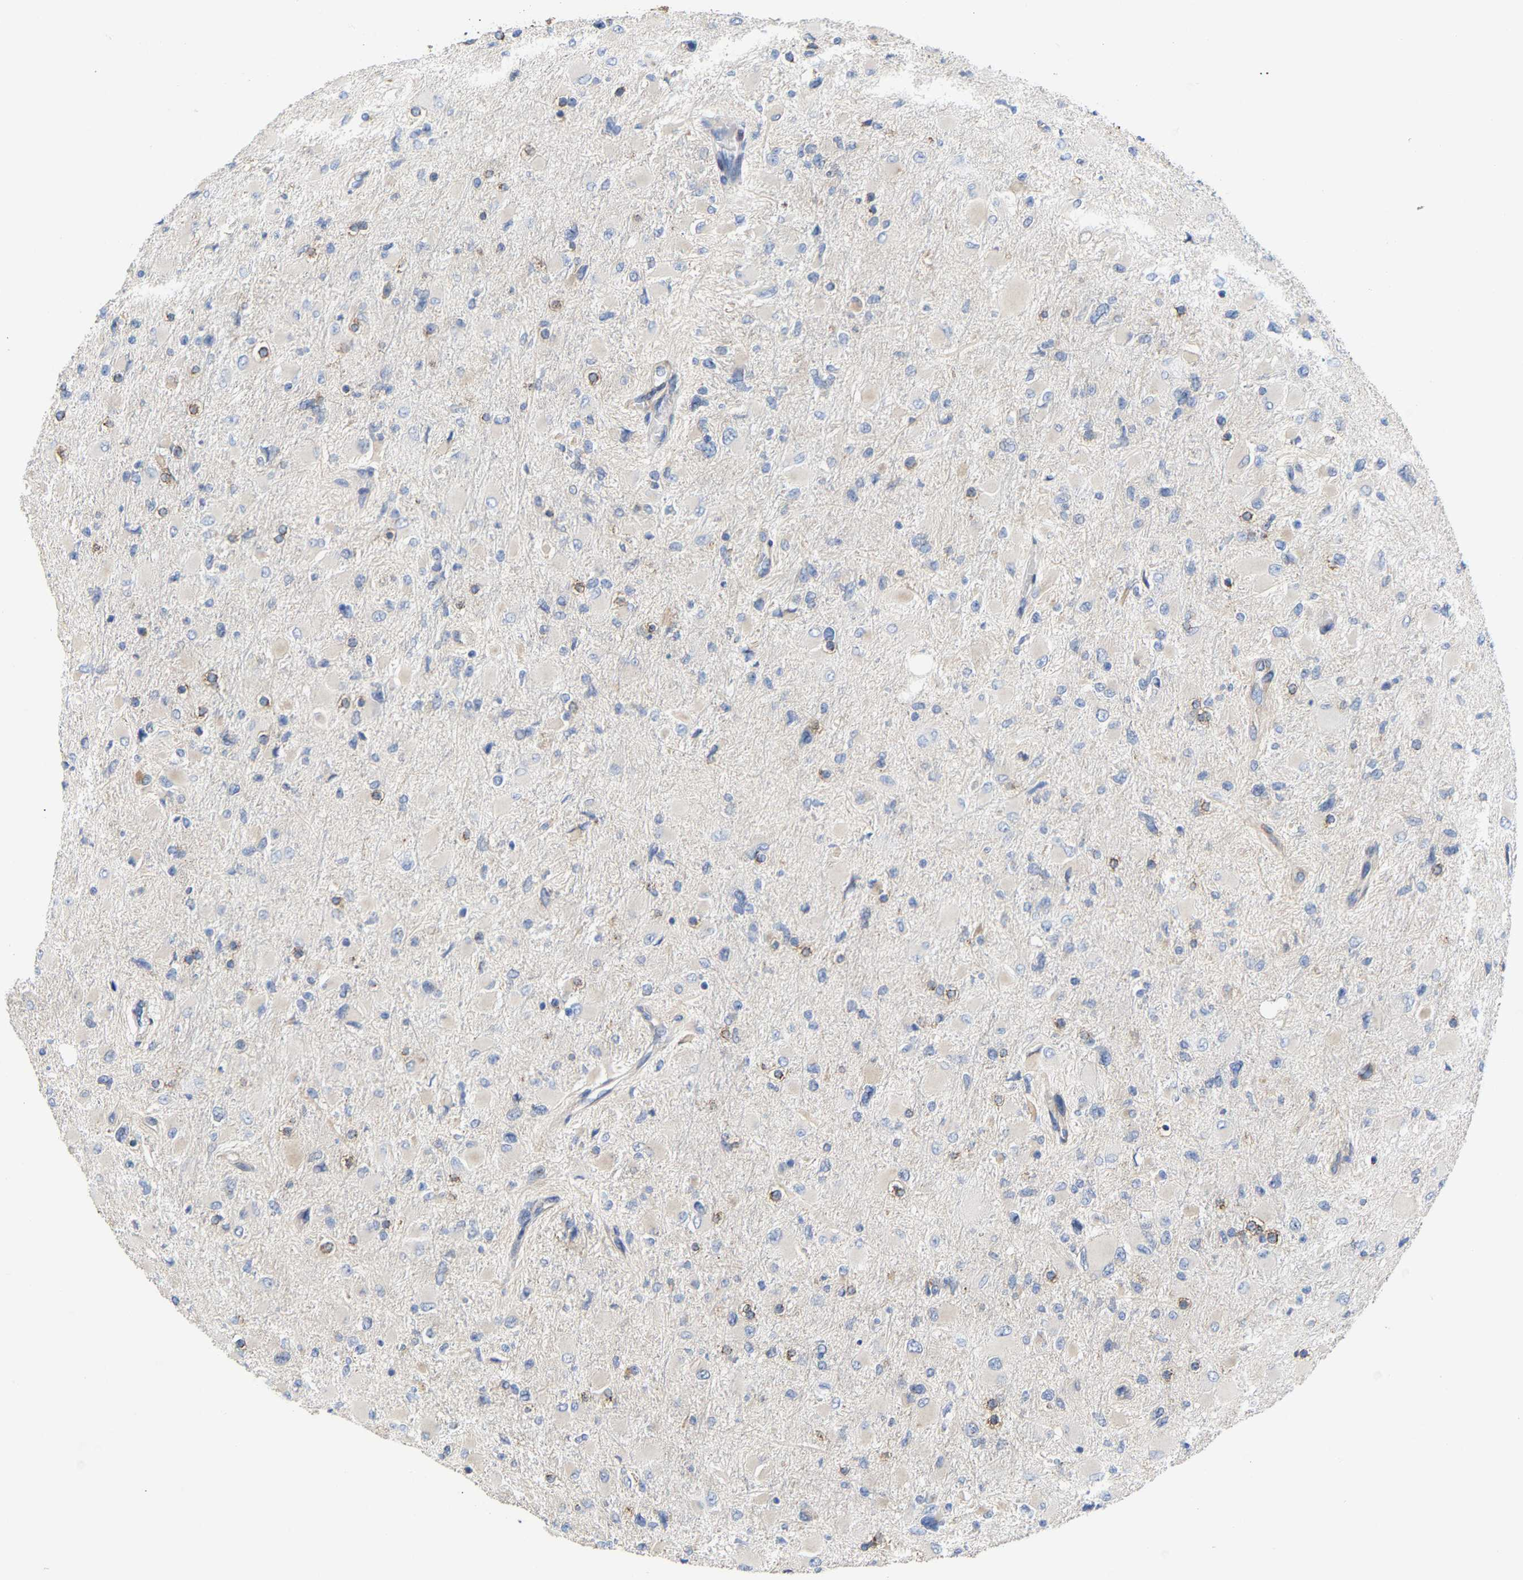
{"staining": {"intensity": "moderate", "quantity": "<25%", "location": "cytoplasmic/membranous"}, "tissue": "glioma", "cell_type": "Tumor cells", "image_type": "cancer", "snomed": [{"axis": "morphology", "description": "Glioma, malignant, High grade"}, {"axis": "topography", "description": "Cerebral cortex"}], "caption": "Protein staining of malignant glioma (high-grade) tissue exhibits moderate cytoplasmic/membranous staining in approximately <25% of tumor cells. Immunohistochemistry stains the protein of interest in brown and the nuclei are stained blue.", "gene": "PPP1R15A", "patient": {"sex": "female", "age": 36}}